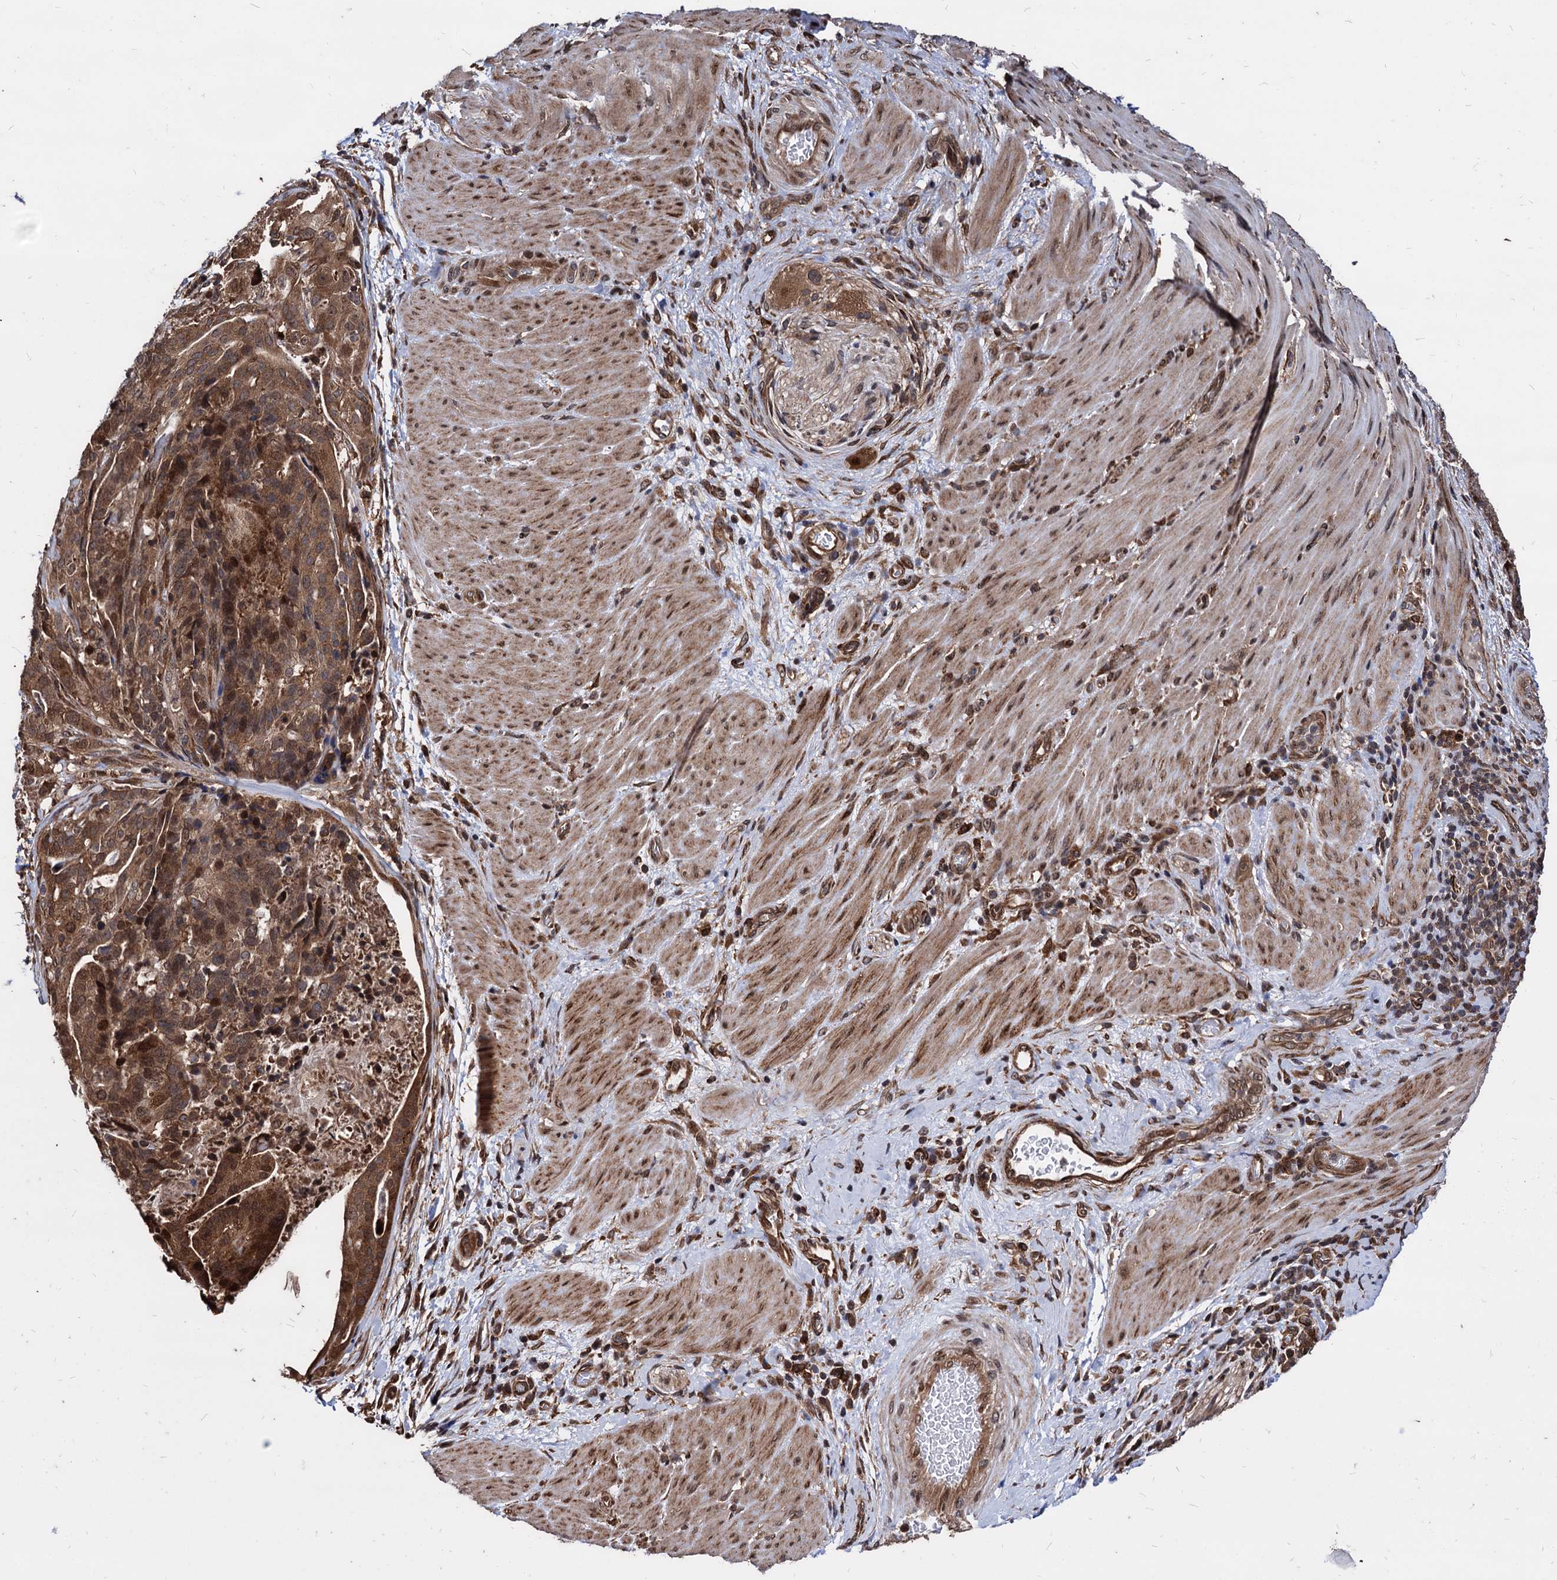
{"staining": {"intensity": "moderate", "quantity": ">75%", "location": "cytoplasmic/membranous,nuclear"}, "tissue": "stomach cancer", "cell_type": "Tumor cells", "image_type": "cancer", "snomed": [{"axis": "morphology", "description": "Adenocarcinoma, NOS"}, {"axis": "topography", "description": "Stomach"}], "caption": "About >75% of tumor cells in human stomach cancer show moderate cytoplasmic/membranous and nuclear protein staining as visualized by brown immunohistochemical staining.", "gene": "ANKRD12", "patient": {"sex": "male", "age": 48}}